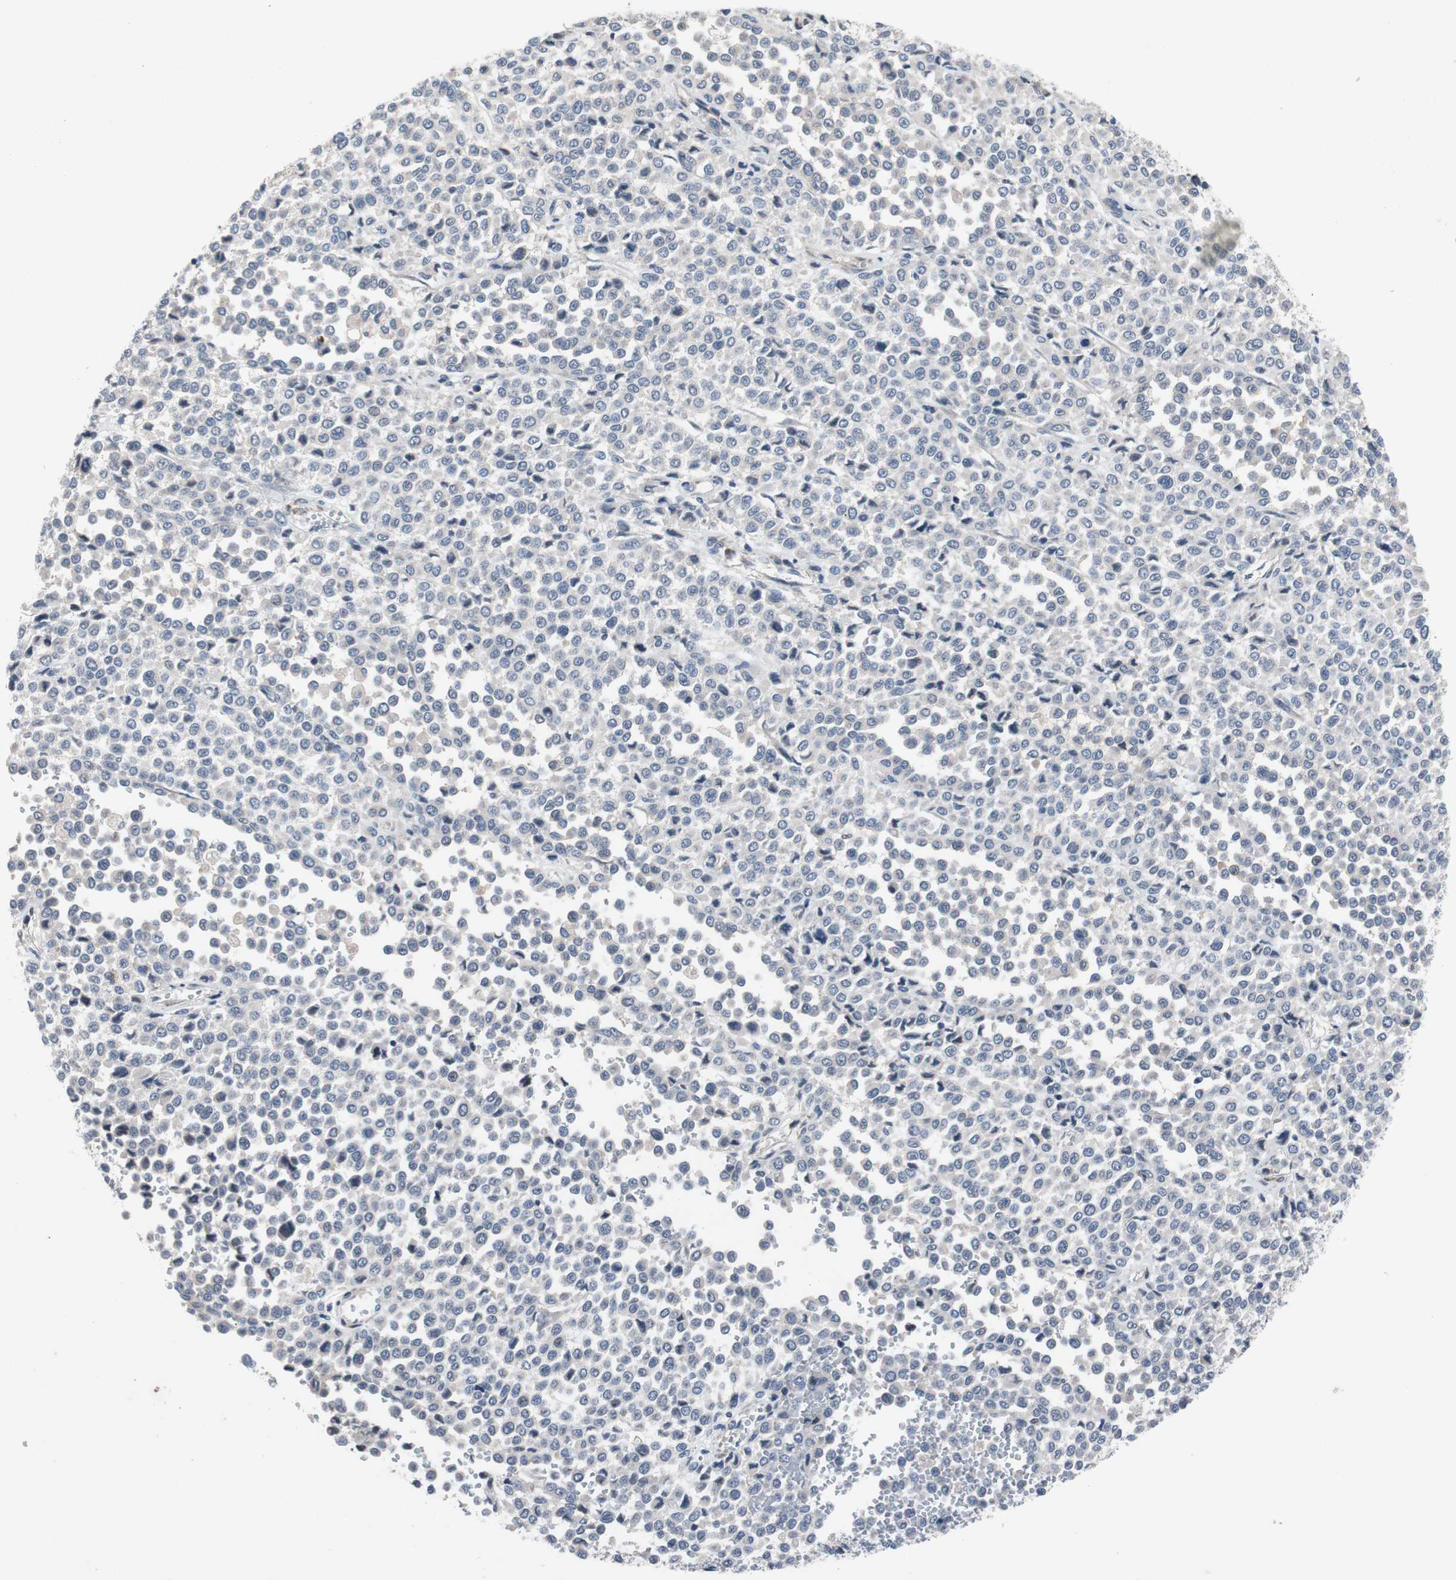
{"staining": {"intensity": "negative", "quantity": "none", "location": "none"}, "tissue": "melanoma", "cell_type": "Tumor cells", "image_type": "cancer", "snomed": [{"axis": "morphology", "description": "Malignant melanoma, Metastatic site"}, {"axis": "topography", "description": "Pancreas"}], "caption": "Immunohistochemistry of melanoma reveals no staining in tumor cells.", "gene": "MUTYH", "patient": {"sex": "female", "age": 30}}